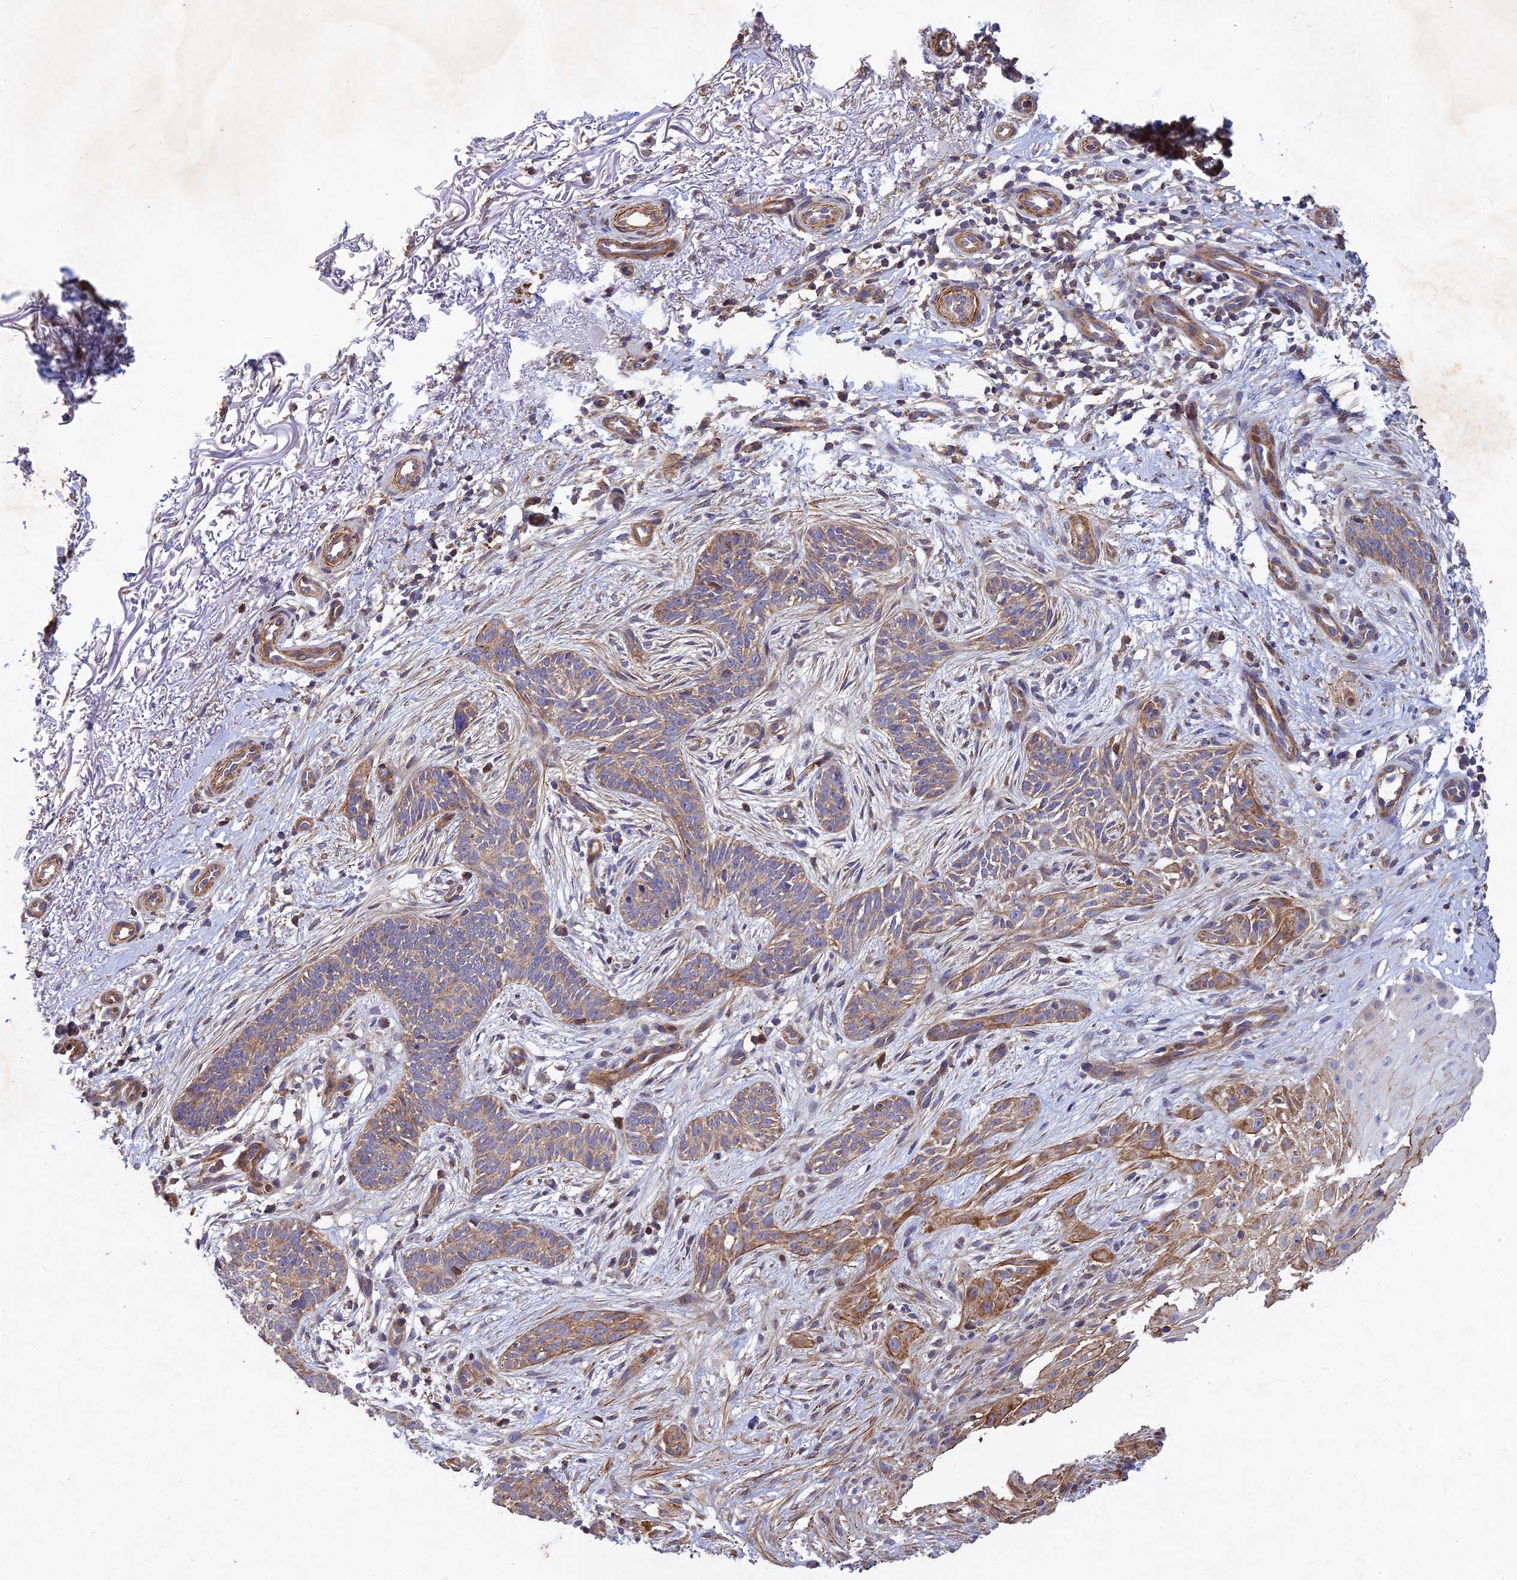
{"staining": {"intensity": "weak", "quantity": ">75%", "location": "cytoplasmic/membranous"}, "tissue": "skin cancer", "cell_type": "Tumor cells", "image_type": "cancer", "snomed": [{"axis": "morphology", "description": "Basal cell carcinoma"}, {"axis": "topography", "description": "Skin"}], "caption": "IHC photomicrograph of neoplastic tissue: skin cancer (basal cell carcinoma) stained using immunohistochemistry exhibits low levels of weak protein expression localized specifically in the cytoplasmic/membranous of tumor cells, appearing as a cytoplasmic/membranous brown color.", "gene": "RELCH", "patient": {"sex": "female", "age": 82}}